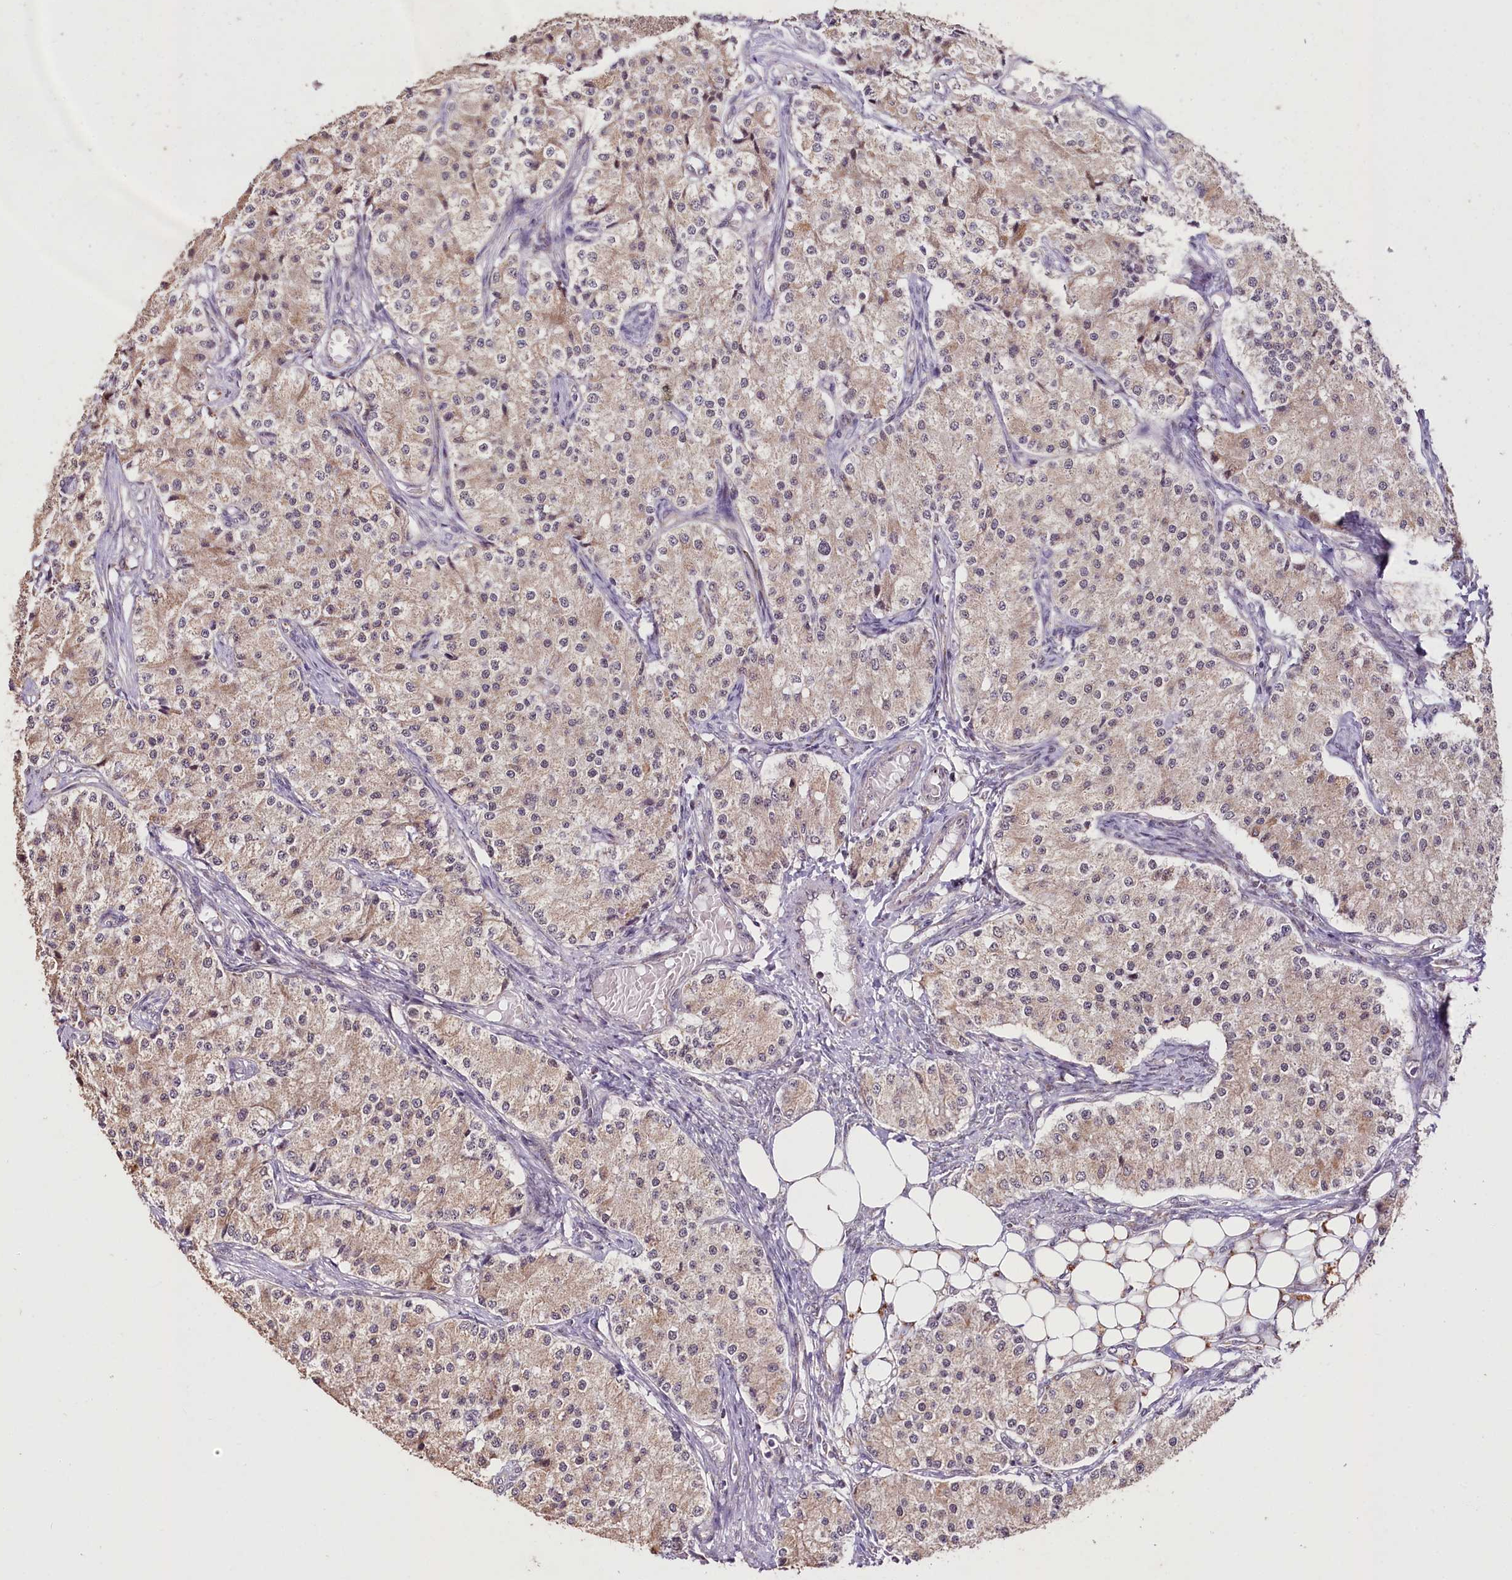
{"staining": {"intensity": "weak", "quantity": ">75%", "location": "cytoplasmic/membranous"}, "tissue": "carcinoid", "cell_type": "Tumor cells", "image_type": "cancer", "snomed": [{"axis": "morphology", "description": "Carcinoid, malignant, NOS"}, {"axis": "topography", "description": "Colon"}], "caption": "Immunohistochemistry of carcinoid shows low levels of weak cytoplasmic/membranous staining in approximately >75% of tumor cells.", "gene": "PDE6D", "patient": {"sex": "female", "age": 52}}